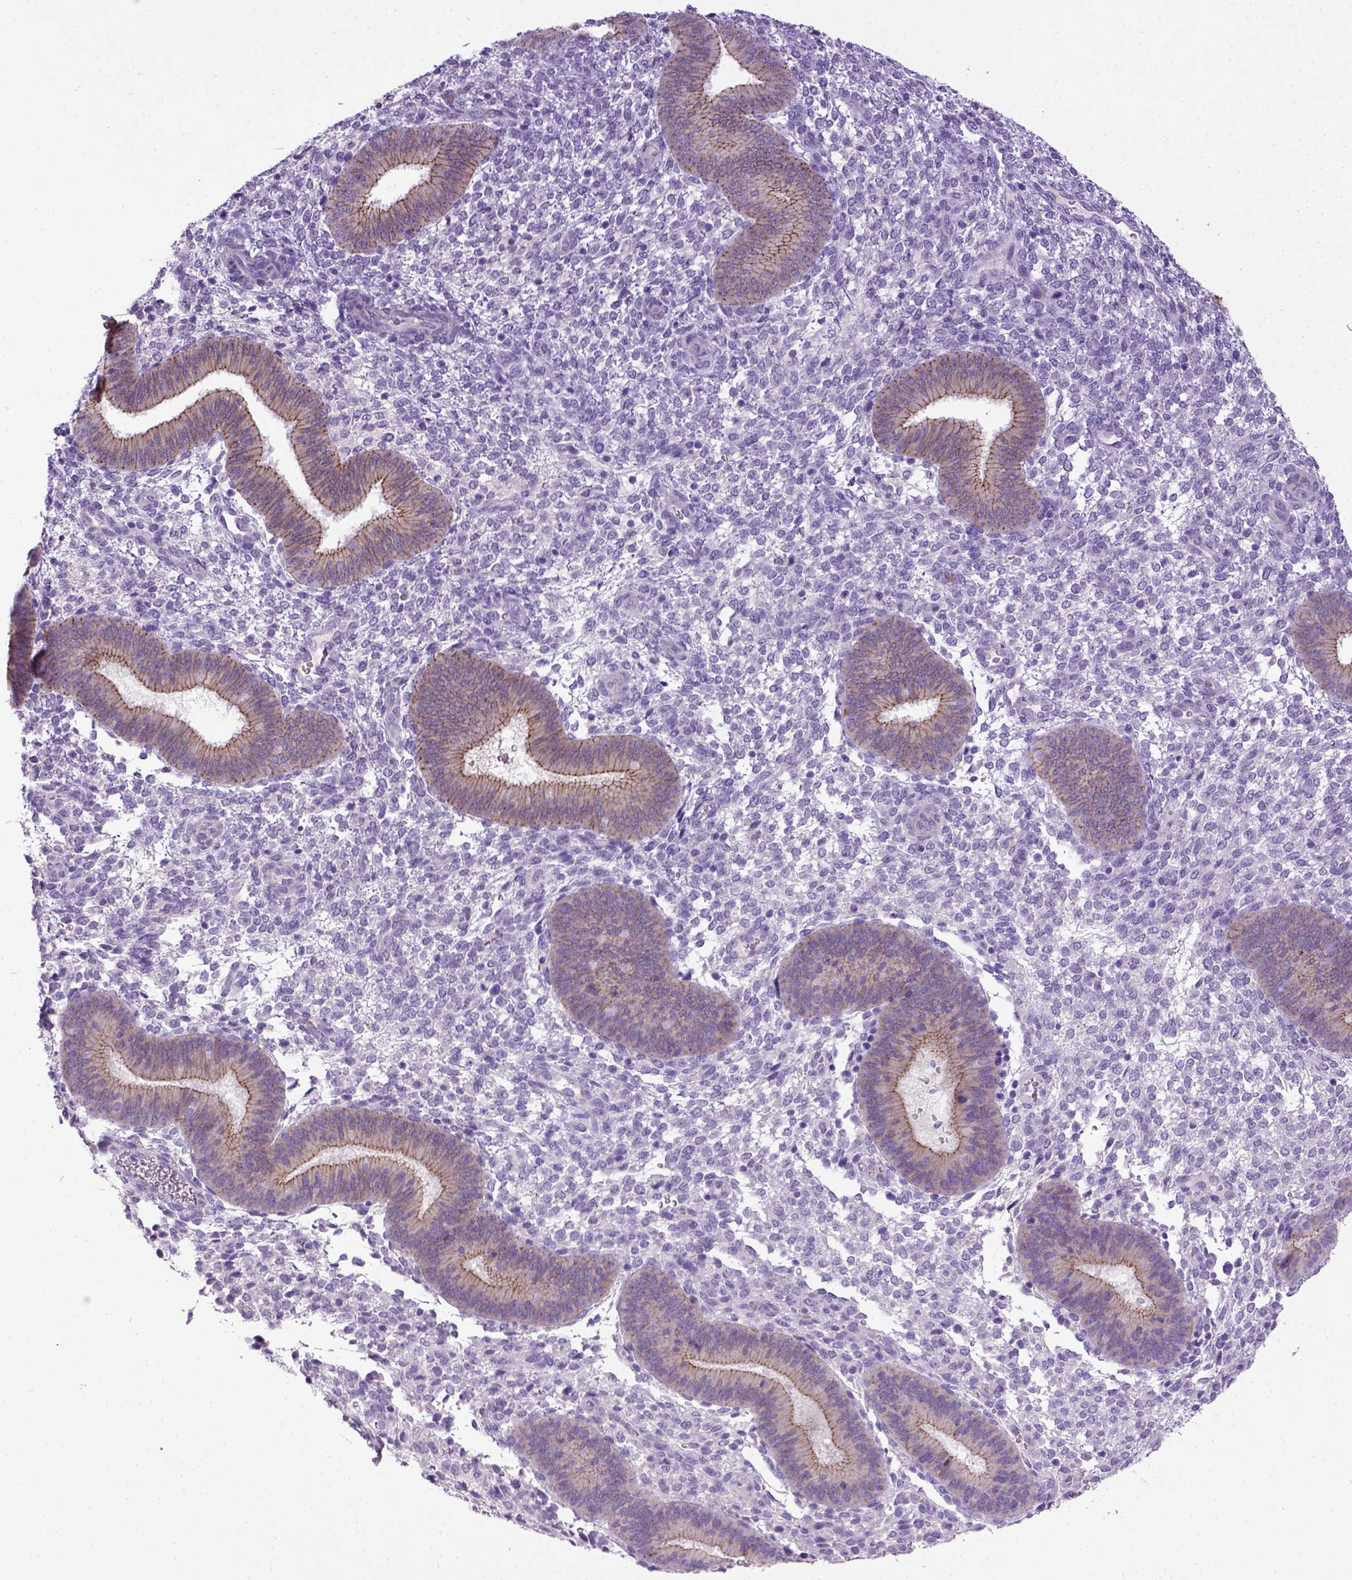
{"staining": {"intensity": "negative", "quantity": "none", "location": "none"}, "tissue": "endometrium", "cell_type": "Cells in endometrial stroma", "image_type": "normal", "snomed": [{"axis": "morphology", "description": "Normal tissue, NOS"}, {"axis": "topography", "description": "Endometrium"}], "caption": "High power microscopy micrograph of an IHC image of benign endometrium, revealing no significant staining in cells in endometrial stroma. Brightfield microscopy of immunohistochemistry stained with DAB (3,3'-diaminobenzidine) (brown) and hematoxylin (blue), captured at high magnification.", "gene": "CDH1", "patient": {"sex": "female", "age": 39}}